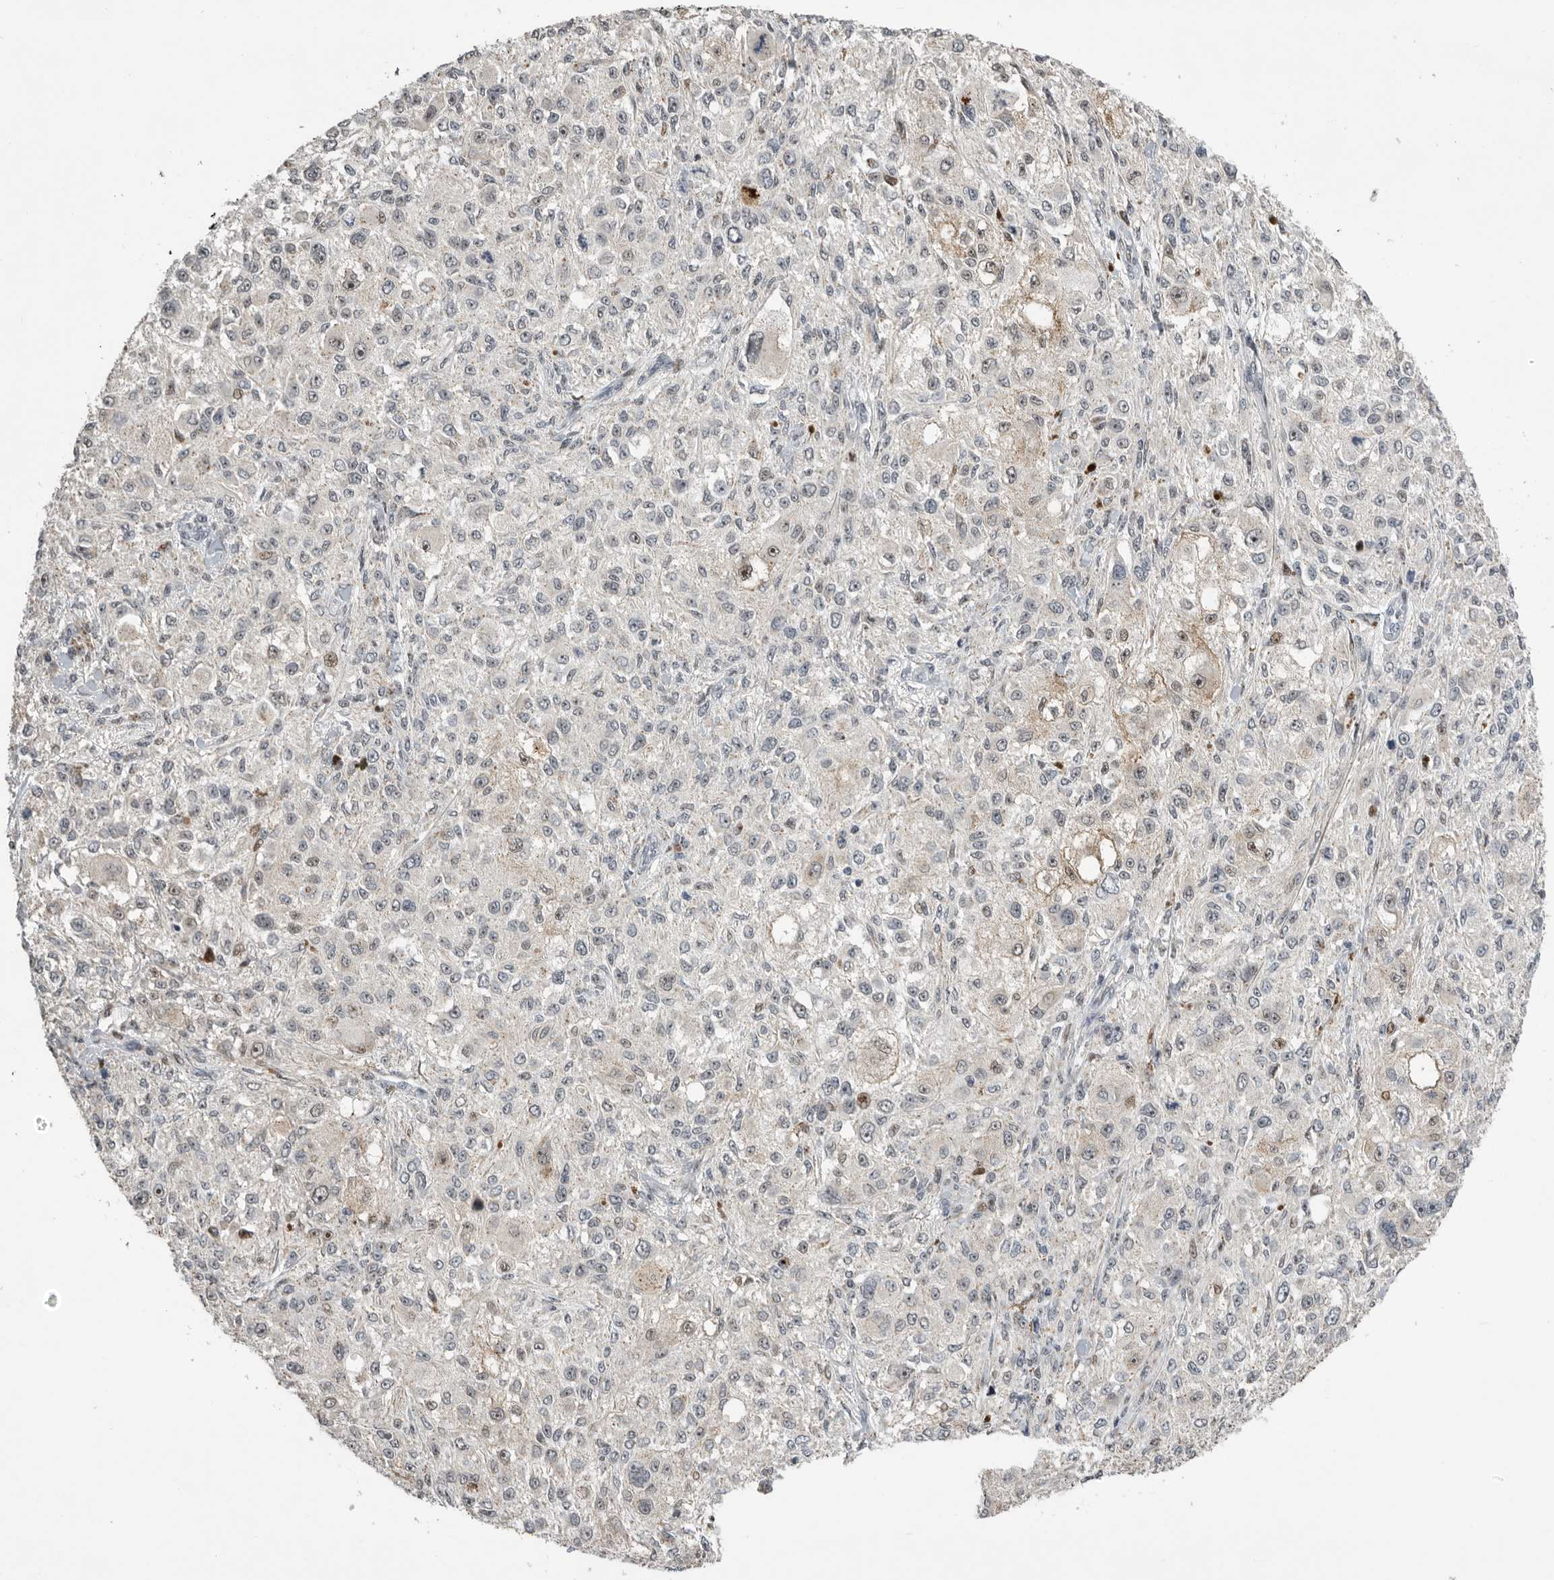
{"staining": {"intensity": "moderate", "quantity": "<25%", "location": "nuclear"}, "tissue": "melanoma", "cell_type": "Tumor cells", "image_type": "cancer", "snomed": [{"axis": "morphology", "description": "Necrosis, NOS"}, {"axis": "morphology", "description": "Malignant melanoma, NOS"}, {"axis": "topography", "description": "Skin"}], "caption": "Immunohistochemistry (DAB (3,3'-diaminobenzidine)) staining of human melanoma exhibits moderate nuclear protein positivity in approximately <25% of tumor cells.", "gene": "PCMTD1", "patient": {"sex": "female", "age": 87}}